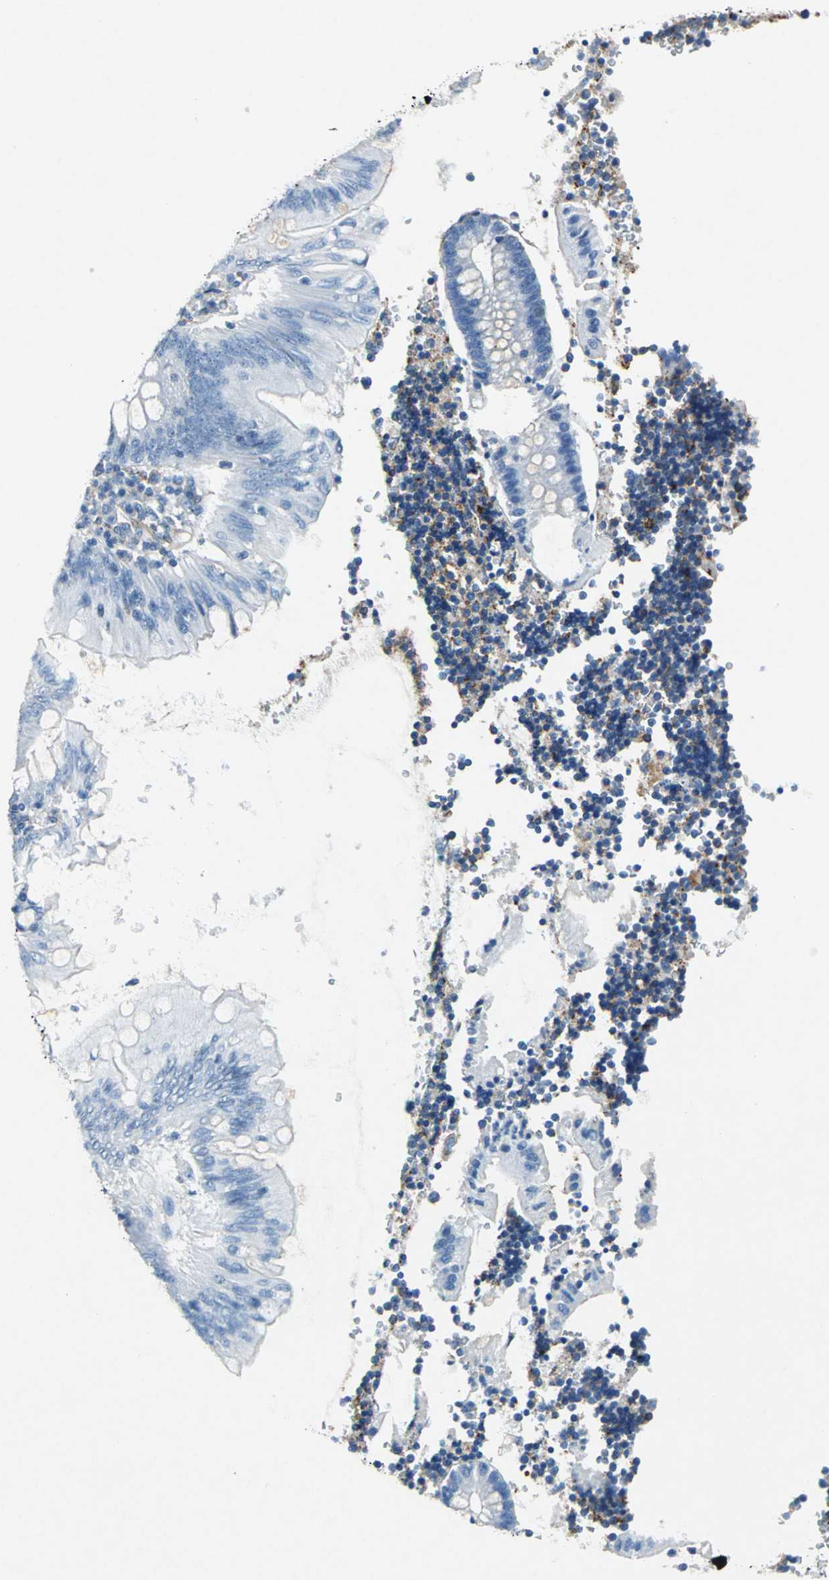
{"staining": {"intensity": "negative", "quantity": "none", "location": "none"}, "tissue": "appendix", "cell_type": "Glandular cells", "image_type": "normal", "snomed": [{"axis": "morphology", "description": "Normal tissue, NOS"}, {"axis": "morphology", "description": "Inflammation, NOS"}, {"axis": "topography", "description": "Appendix"}], "caption": "This photomicrograph is of benign appendix stained with immunohistochemistry to label a protein in brown with the nuclei are counter-stained blue. There is no positivity in glandular cells. (DAB immunohistochemistry with hematoxylin counter stain).", "gene": "RPS13", "patient": {"sex": "male", "age": 46}}